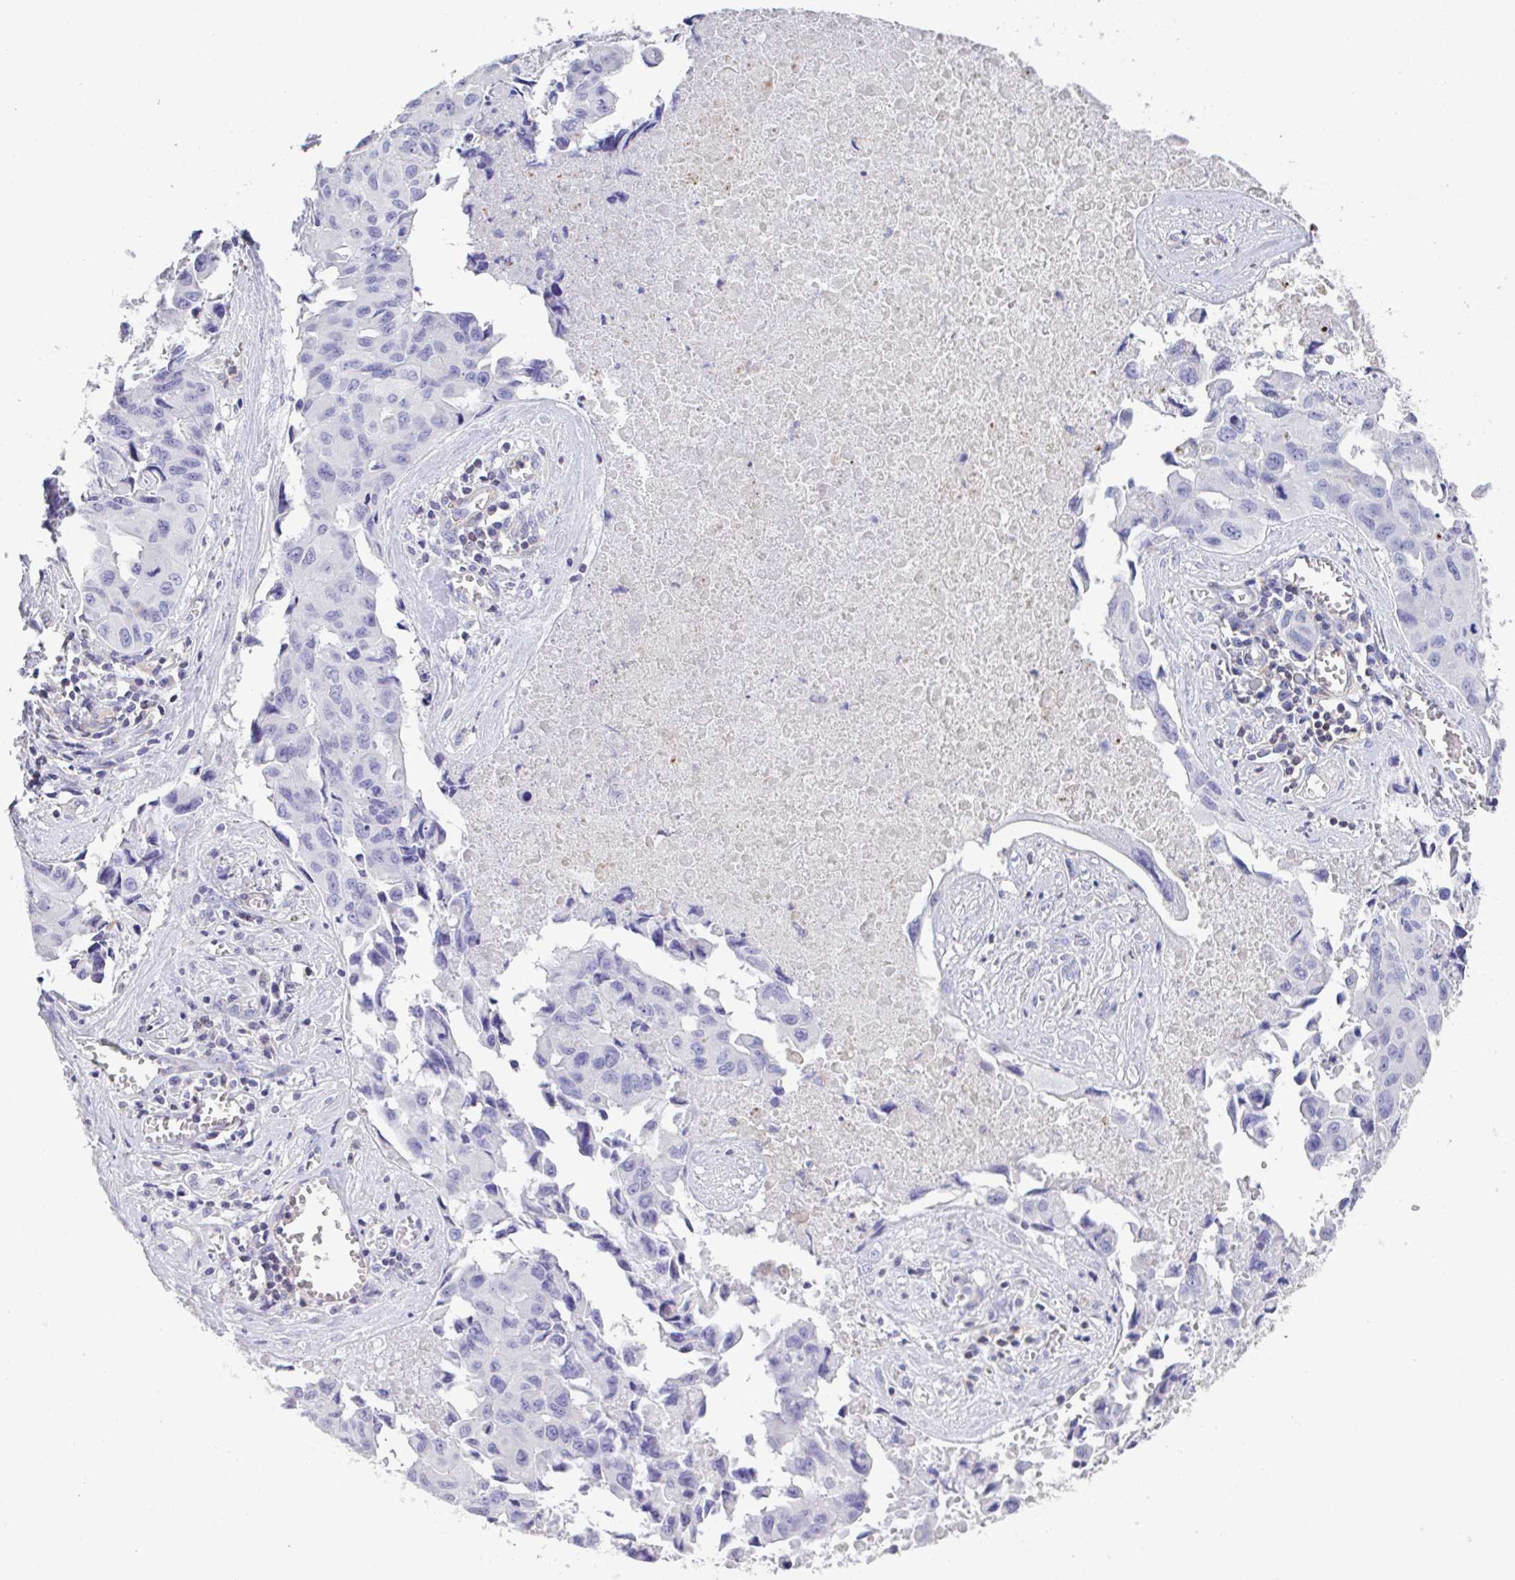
{"staining": {"intensity": "negative", "quantity": "none", "location": "none"}, "tissue": "lung cancer", "cell_type": "Tumor cells", "image_type": "cancer", "snomed": [{"axis": "morphology", "description": "Adenocarcinoma, NOS"}, {"axis": "topography", "description": "Lymph node"}, {"axis": "topography", "description": "Lung"}], "caption": "Tumor cells are negative for brown protein staining in adenocarcinoma (lung).", "gene": "TNFAIP8", "patient": {"sex": "male", "age": 64}}